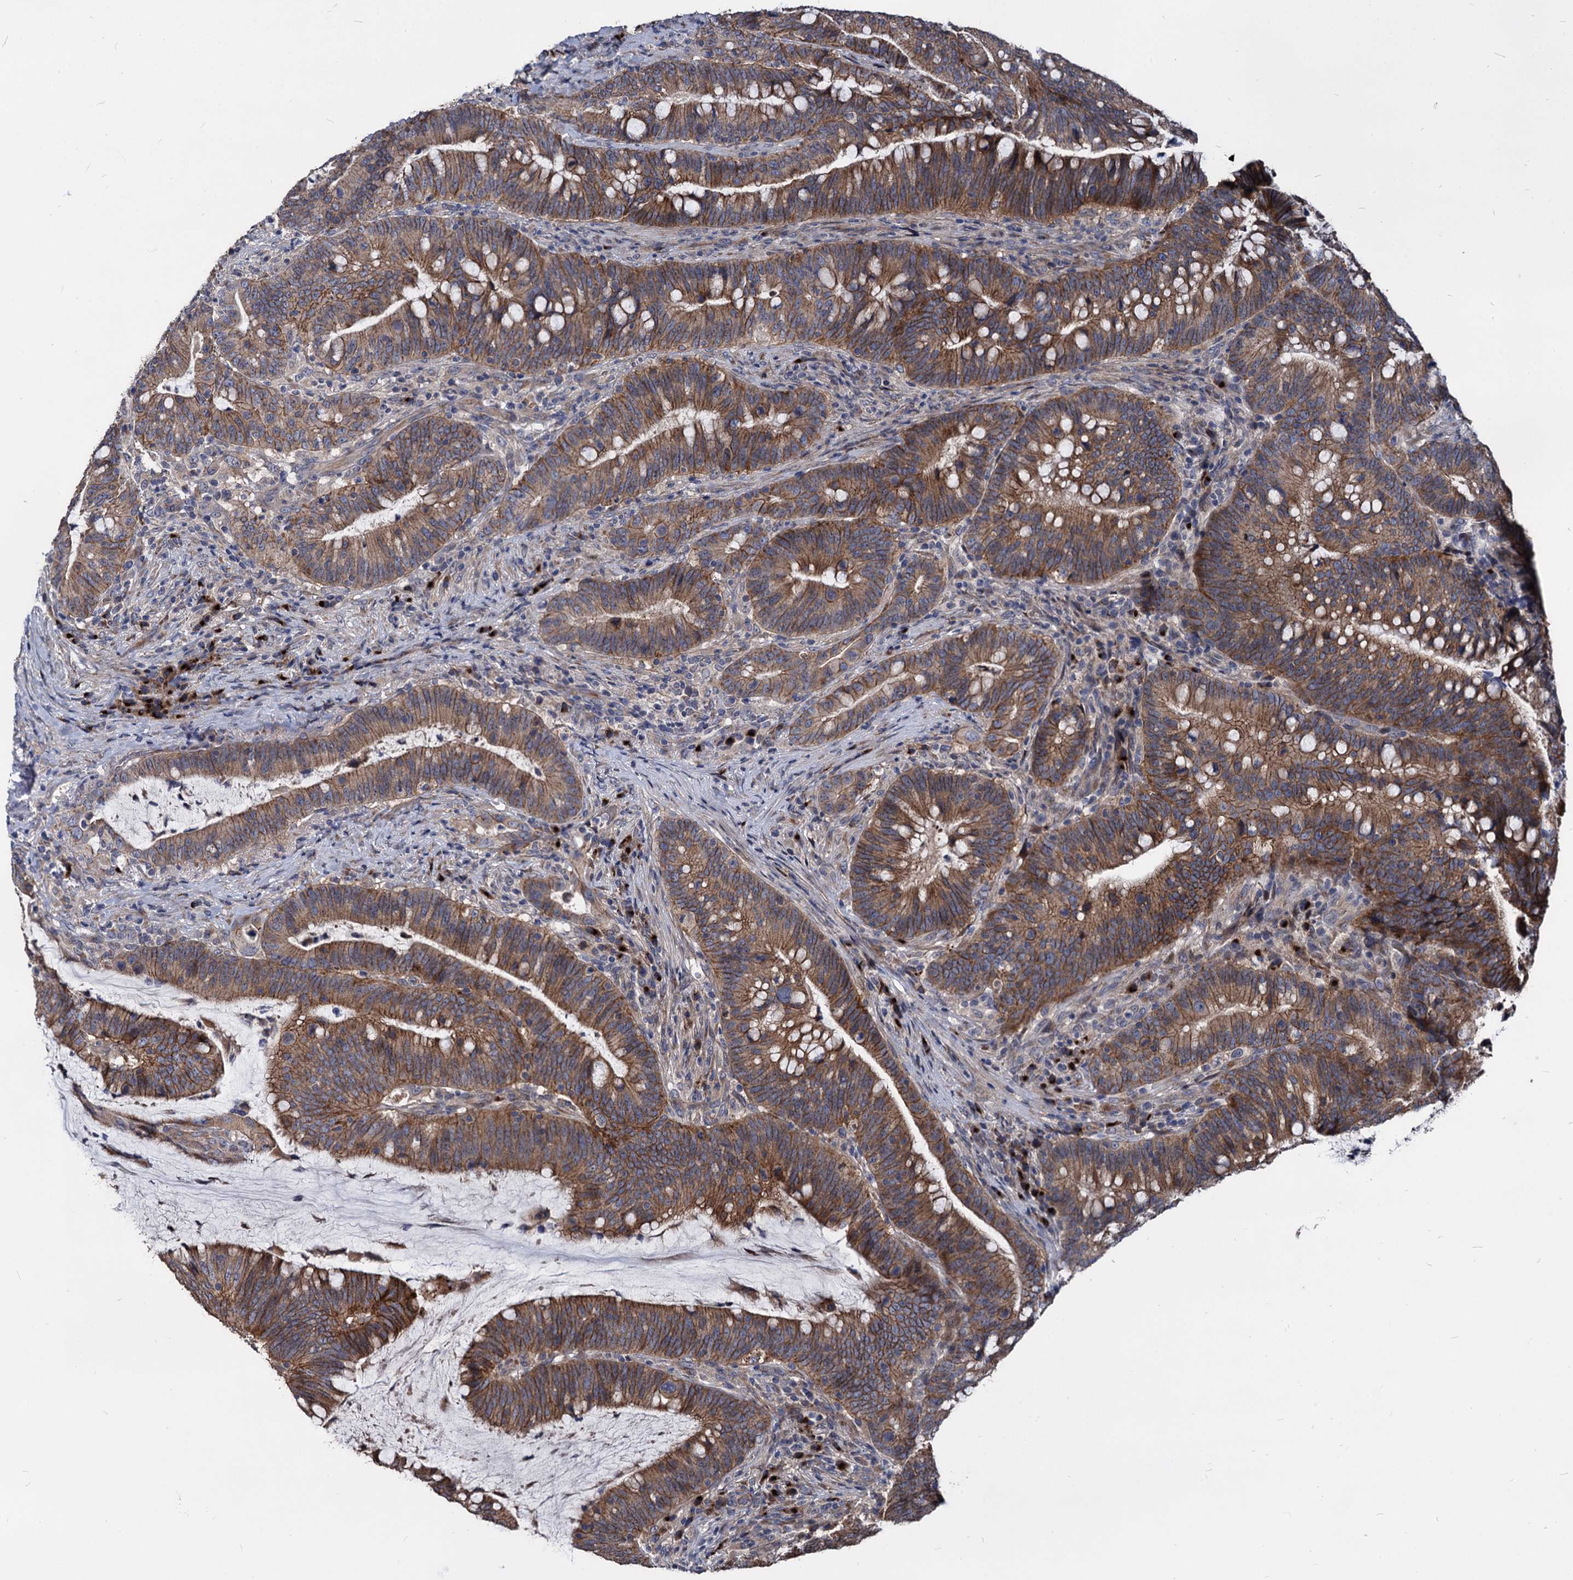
{"staining": {"intensity": "strong", "quantity": ">75%", "location": "cytoplasmic/membranous"}, "tissue": "colorectal cancer", "cell_type": "Tumor cells", "image_type": "cancer", "snomed": [{"axis": "morphology", "description": "Adenocarcinoma, NOS"}, {"axis": "topography", "description": "Colon"}], "caption": "Immunohistochemical staining of colorectal adenocarcinoma exhibits high levels of strong cytoplasmic/membranous protein staining in approximately >75% of tumor cells.", "gene": "SMAGP", "patient": {"sex": "female", "age": 66}}